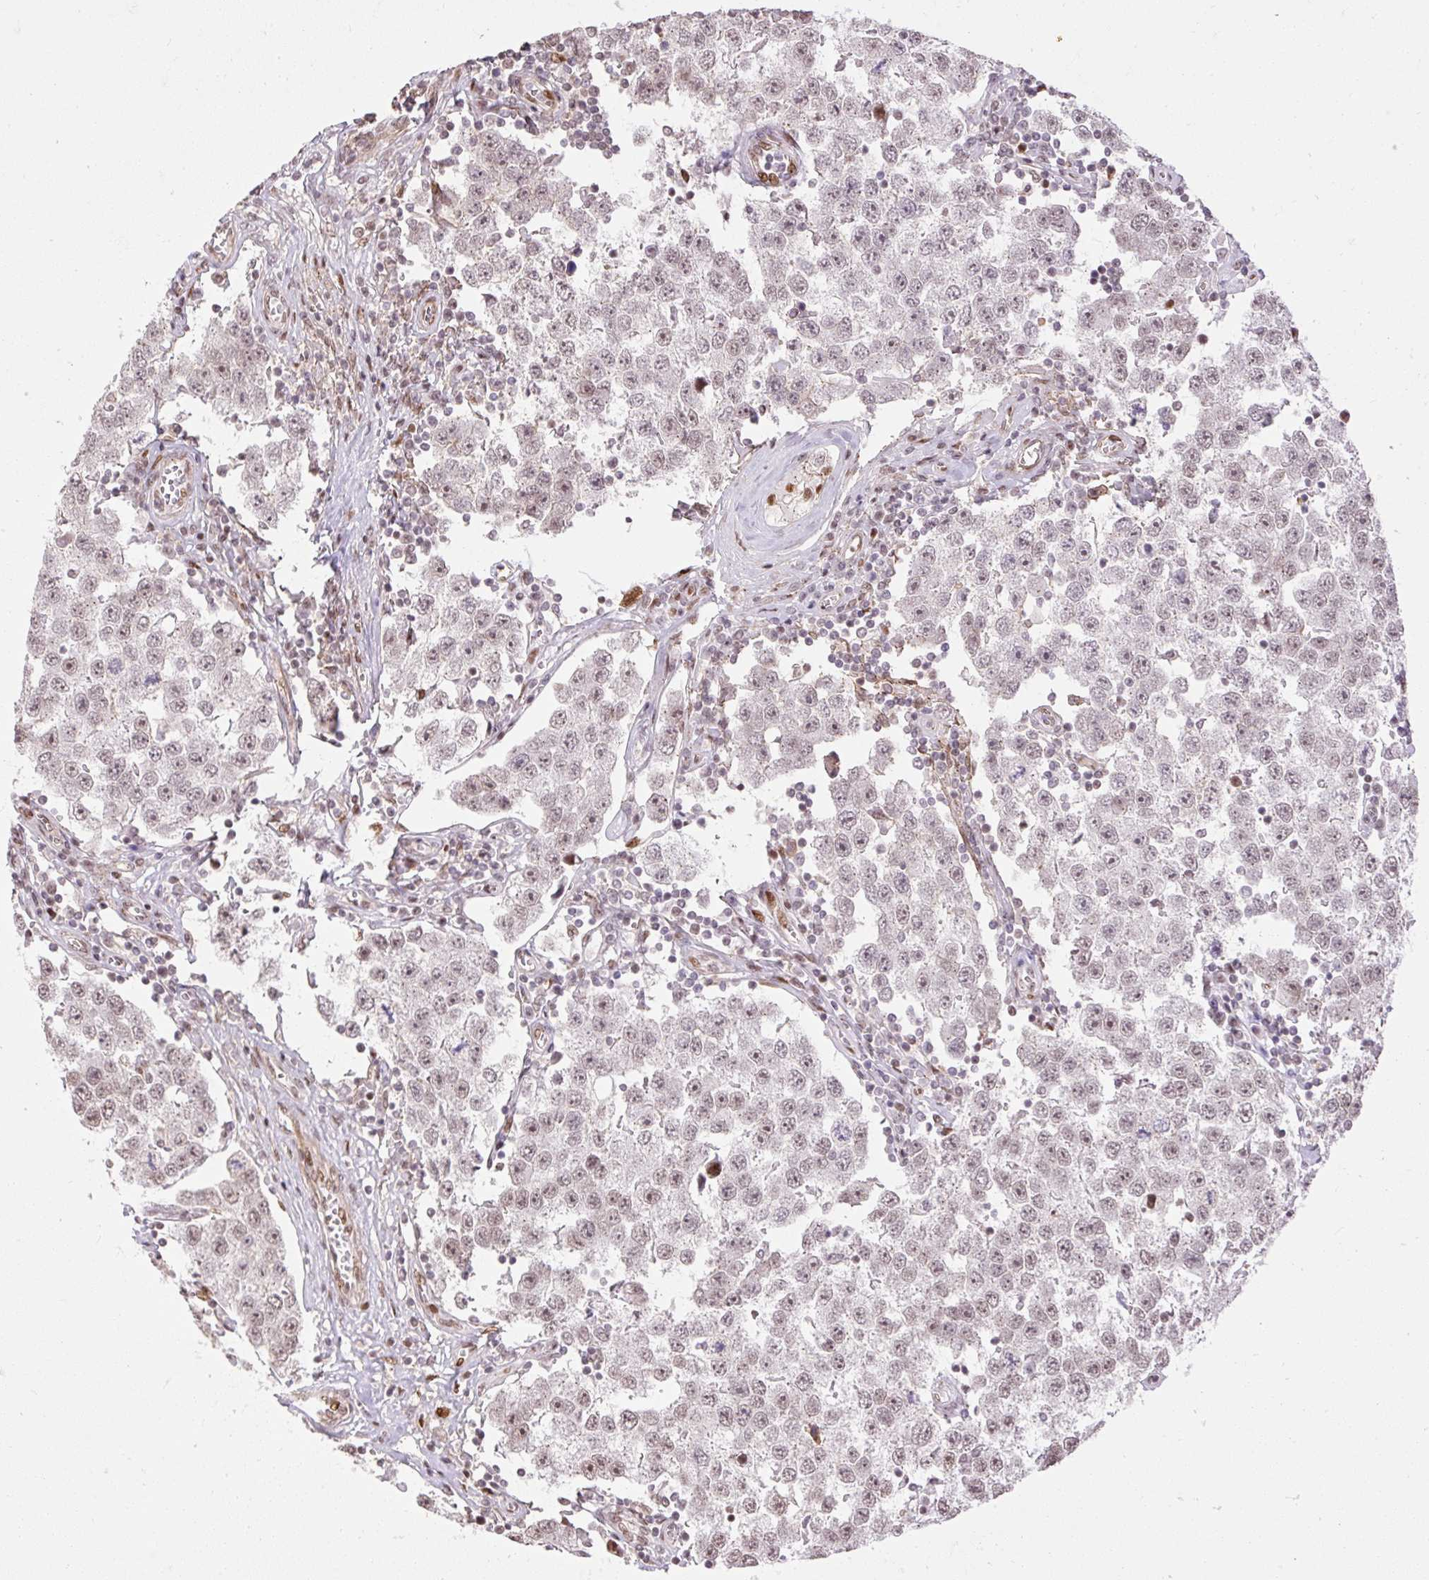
{"staining": {"intensity": "moderate", "quantity": "25%-75%", "location": "nuclear"}, "tissue": "testis cancer", "cell_type": "Tumor cells", "image_type": "cancer", "snomed": [{"axis": "morphology", "description": "Seminoma, NOS"}, {"axis": "topography", "description": "Testis"}], "caption": "The micrograph displays immunohistochemical staining of testis cancer. There is moderate nuclear staining is seen in about 25%-75% of tumor cells.", "gene": "RIPPLY3", "patient": {"sex": "male", "age": 34}}